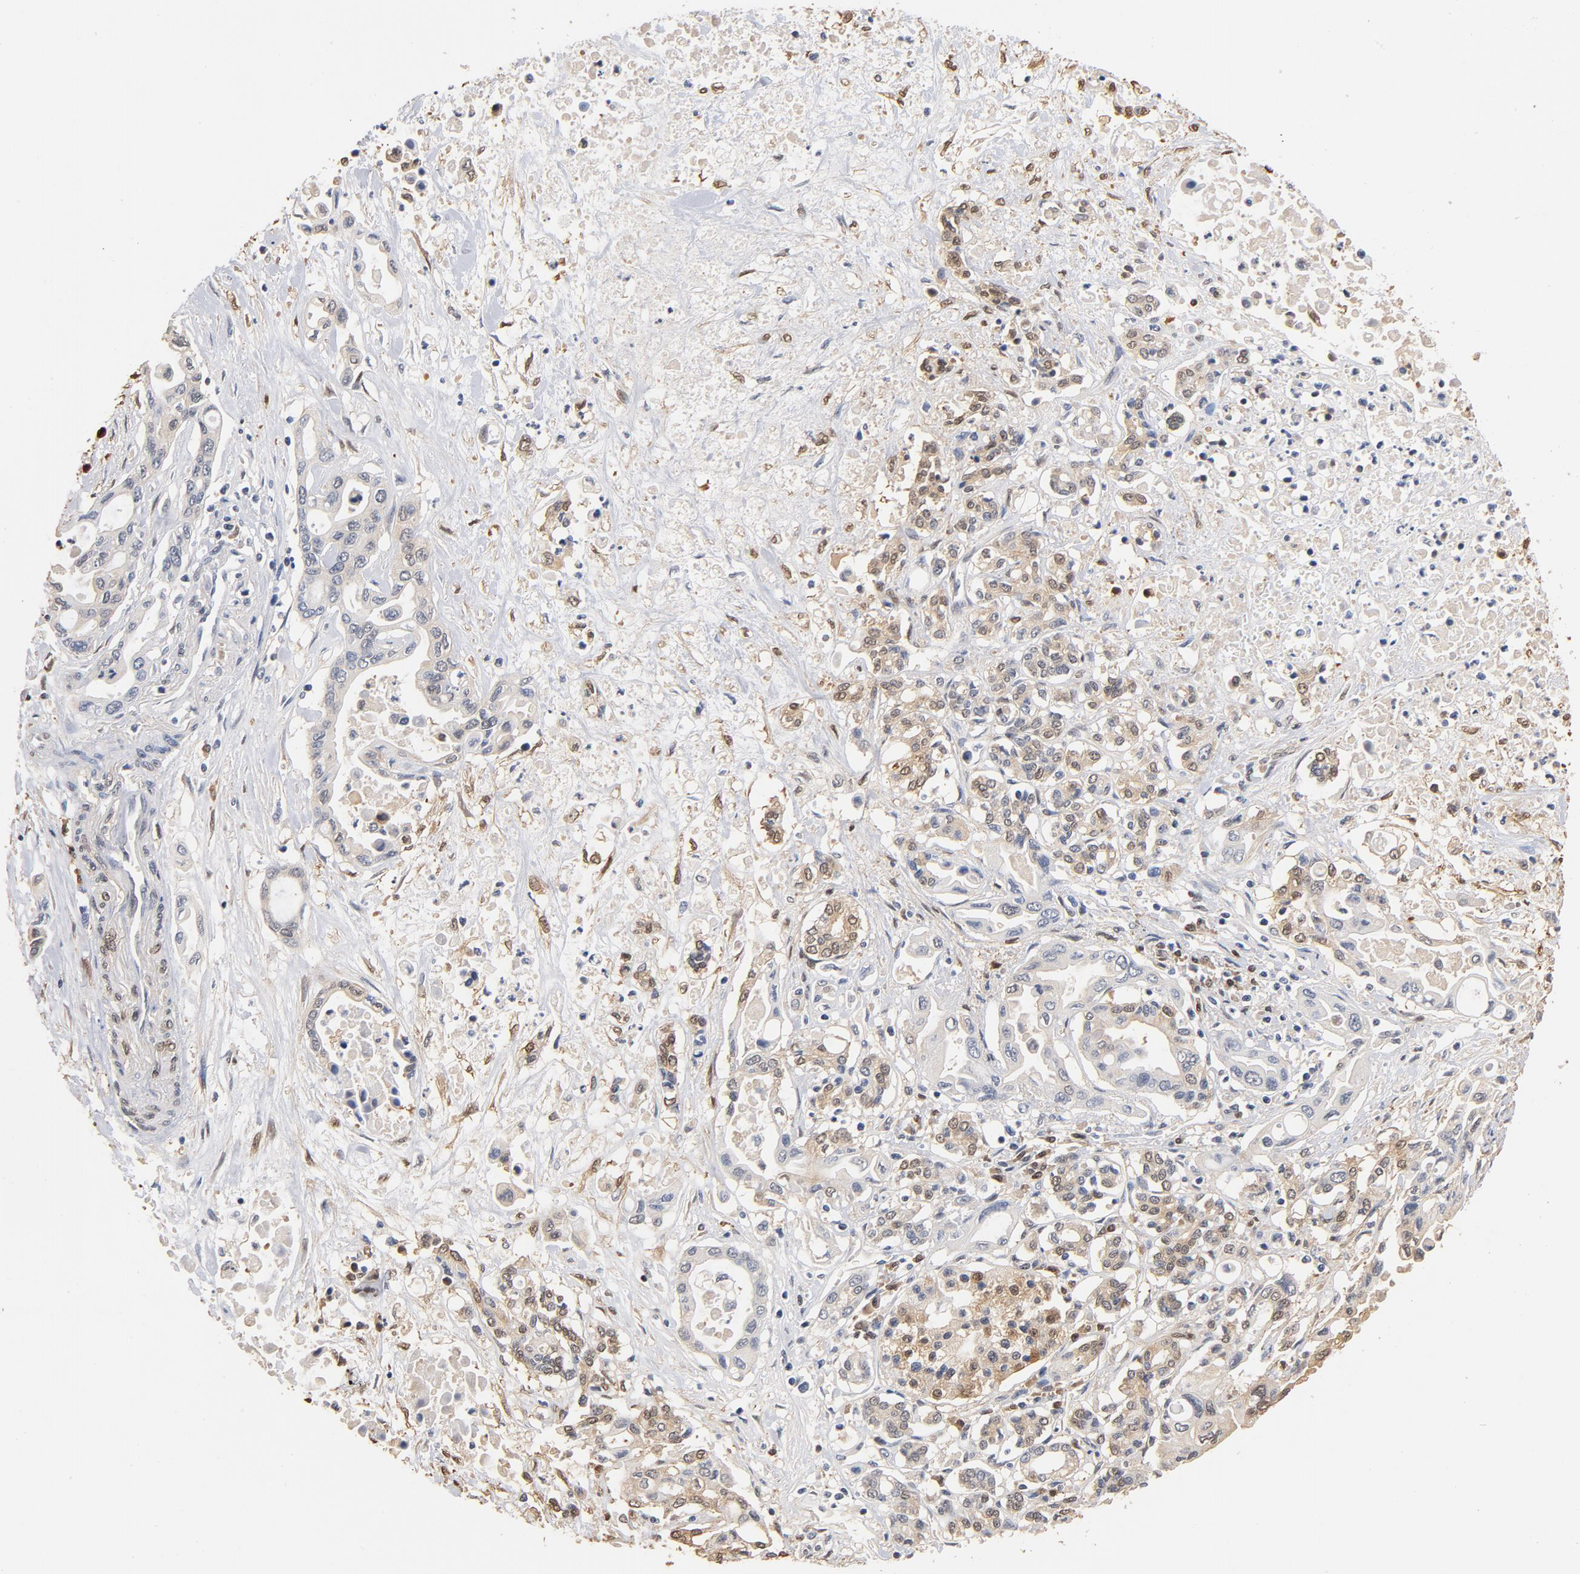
{"staining": {"intensity": "weak", "quantity": "<25%", "location": "cytoplasmic/membranous"}, "tissue": "pancreatic cancer", "cell_type": "Tumor cells", "image_type": "cancer", "snomed": [{"axis": "morphology", "description": "Adenocarcinoma, NOS"}, {"axis": "topography", "description": "Pancreas"}], "caption": "IHC histopathology image of adenocarcinoma (pancreatic) stained for a protein (brown), which shows no positivity in tumor cells.", "gene": "MIF", "patient": {"sex": "female", "age": 57}}